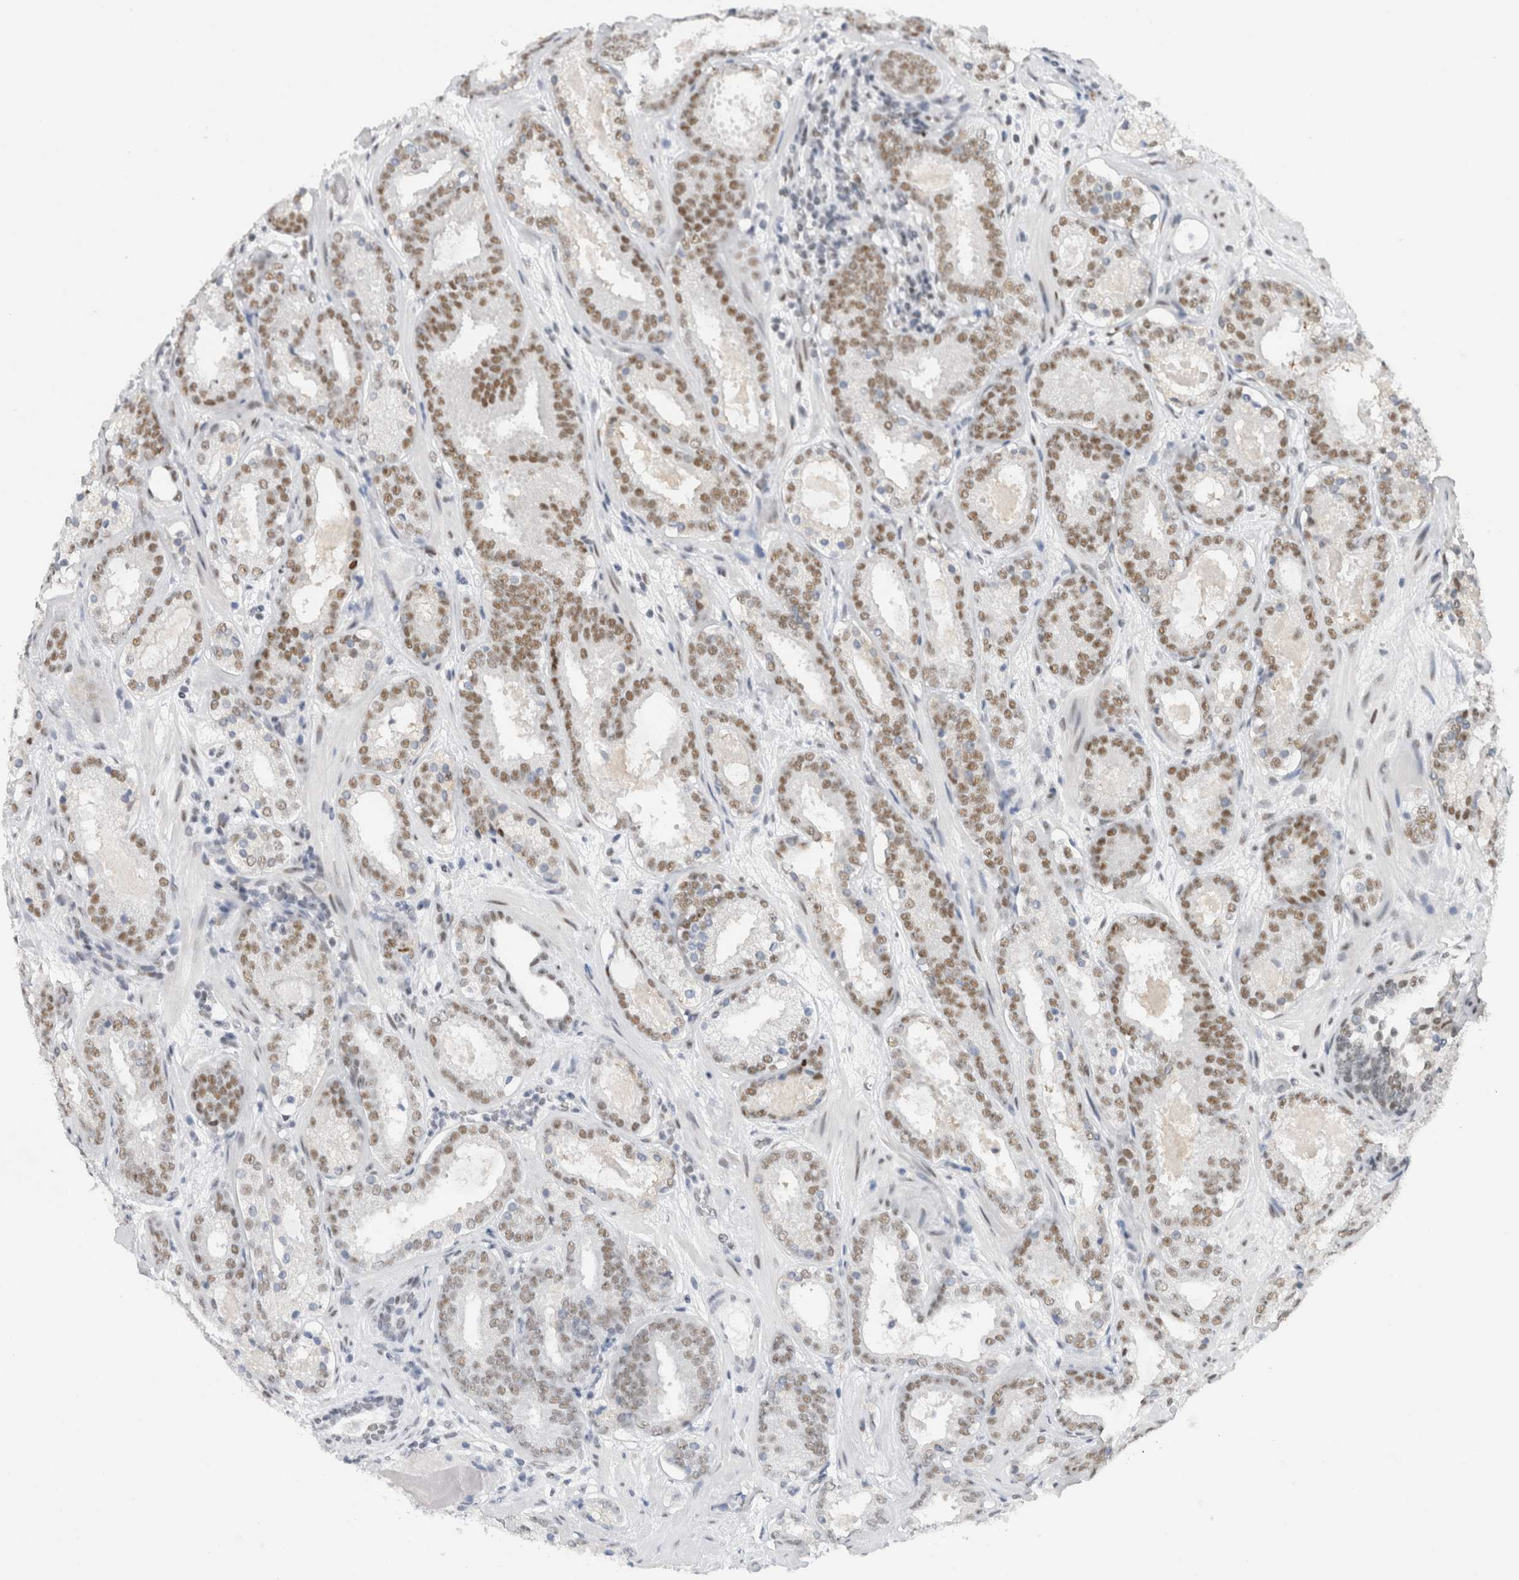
{"staining": {"intensity": "moderate", "quantity": ">75%", "location": "nuclear"}, "tissue": "prostate cancer", "cell_type": "Tumor cells", "image_type": "cancer", "snomed": [{"axis": "morphology", "description": "Adenocarcinoma, Low grade"}, {"axis": "topography", "description": "Prostate"}], "caption": "Tumor cells reveal medium levels of moderate nuclear staining in approximately >75% of cells in human prostate low-grade adenocarcinoma.", "gene": "COPS7A", "patient": {"sex": "male", "age": 69}}